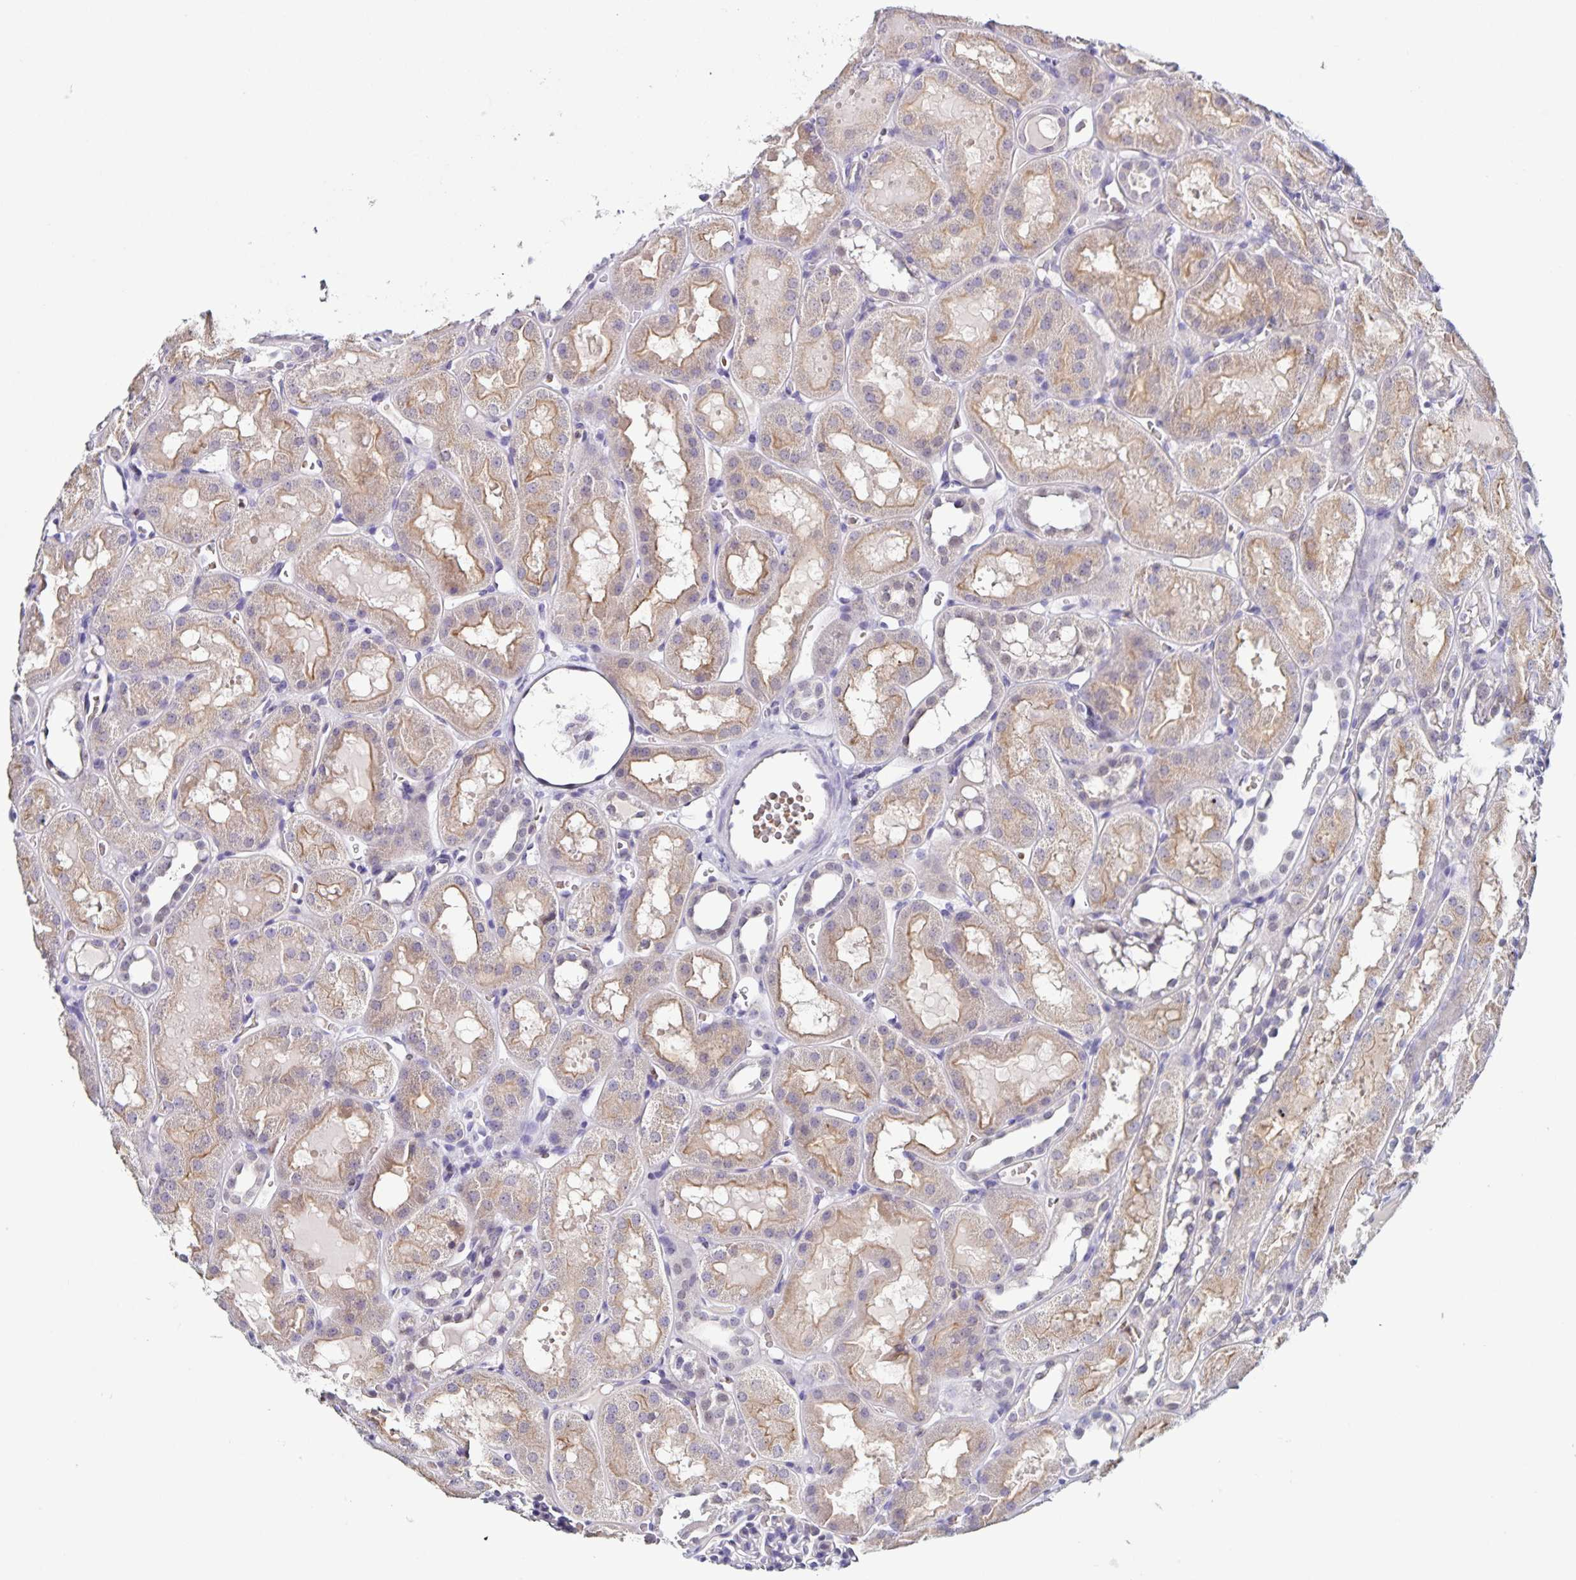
{"staining": {"intensity": "negative", "quantity": "none", "location": "none"}, "tissue": "kidney", "cell_type": "Cells in glomeruli", "image_type": "normal", "snomed": [{"axis": "morphology", "description": "Normal tissue, NOS"}, {"axis": "topography", "description": "Kidney"}, {"axis": "topography", "description": "Urinary bladder"}], "caption": "There is no significant expression in cells in glomeruli of kidney. (DAB immunohistochemistry with hematoxylin counter stain).", "gene": "STPG4", "patient": {"sex": "male", "age": 16}}